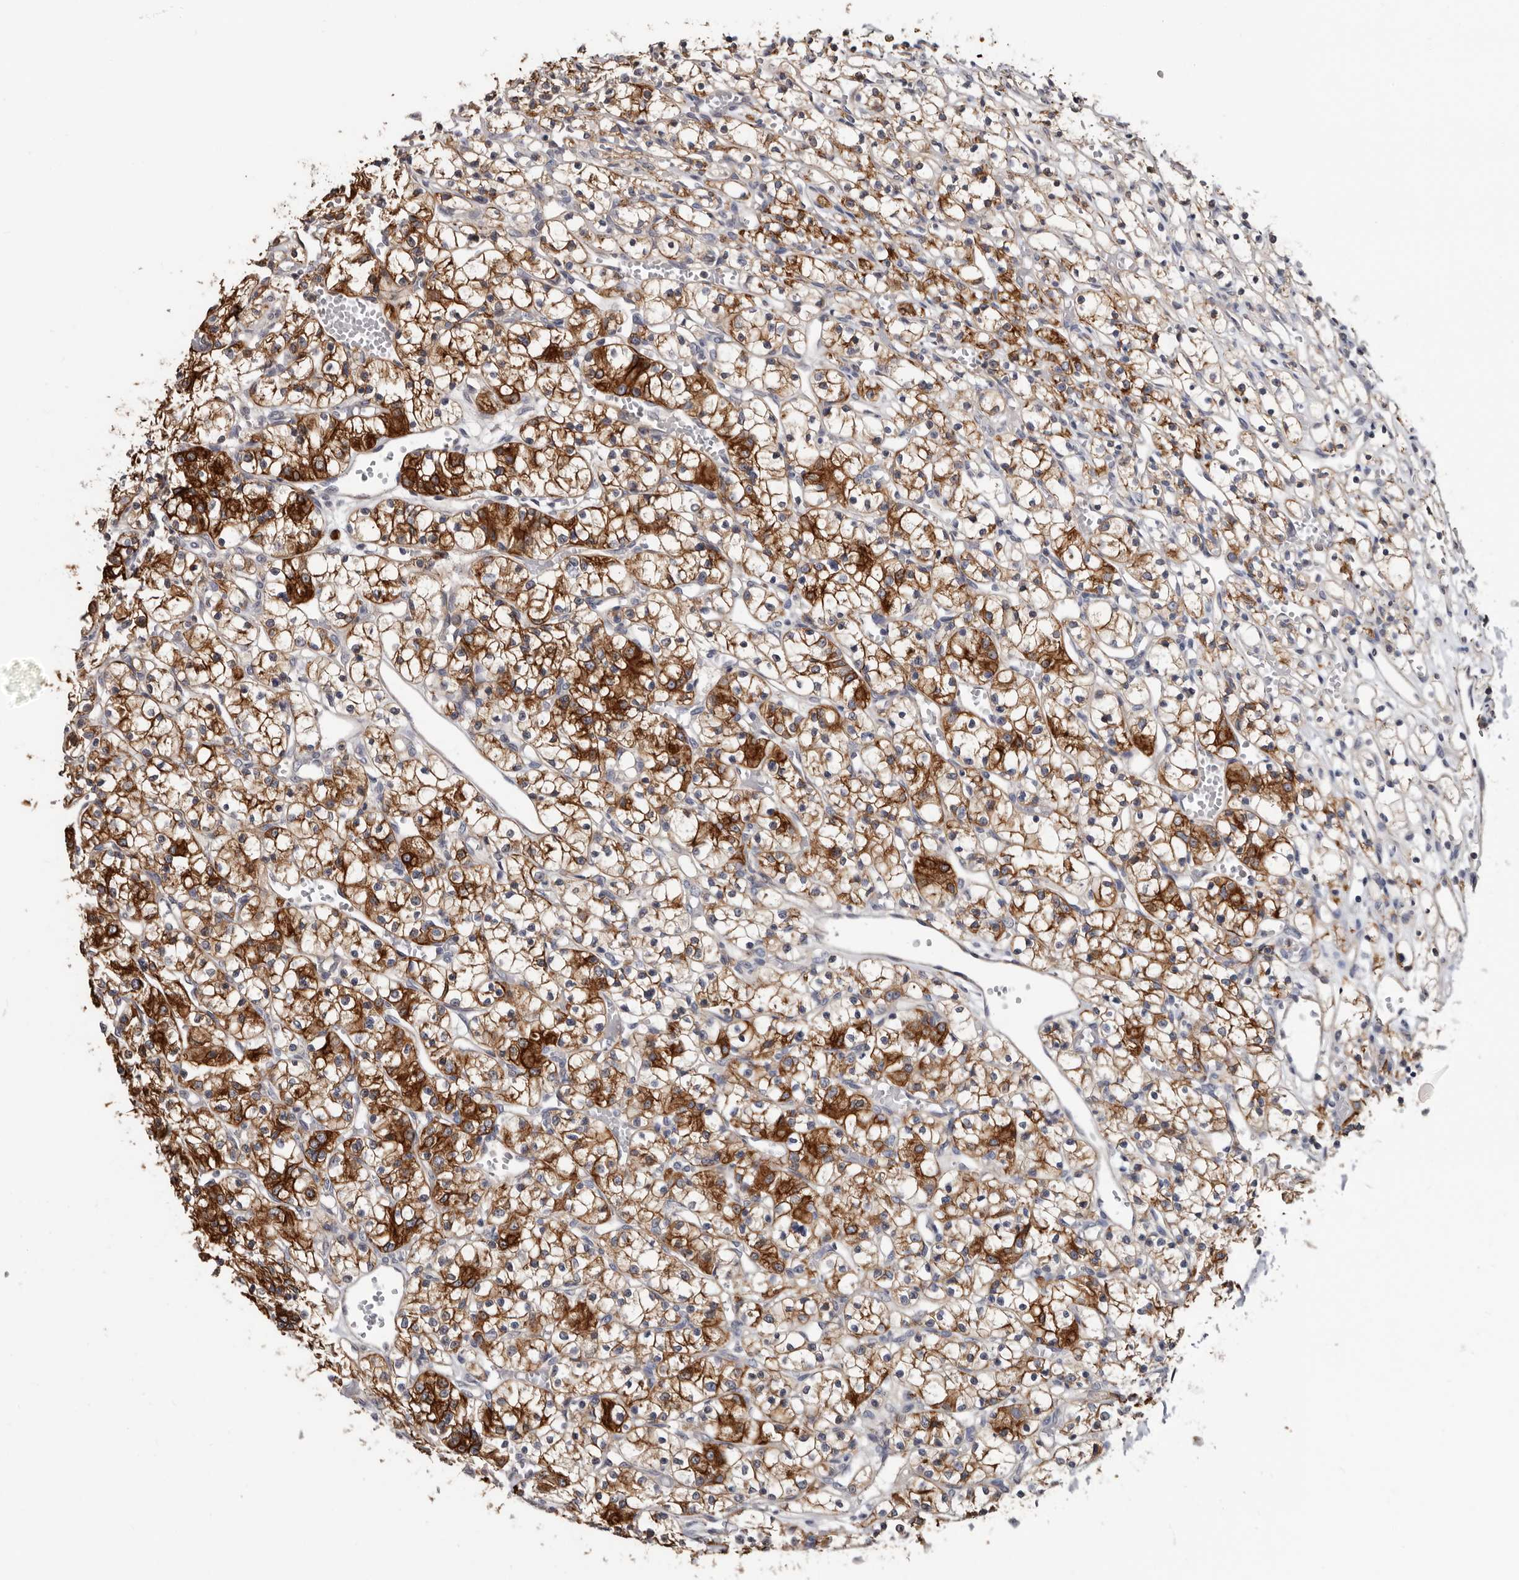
{"staining": {"intensity": "strong", "quantity": ">75%", "location": "cytoplasmic/membranous"}, "tissue": "renal cancer", "cell_type": "Tumor cells", "image_type": "cancer", "snomed": [{"axis": "morphology", "description": "Adenocarcinoma, NOS"}, {"axis": "topography", "description": "Kidney"}], "caption": "Strong cytoplasmic/membranous positivity is seen in approximately >75% of tumor cells in renal adenocarcinoma.", "gene": "MRPL18", "patient": {"sex": "female", "age": 59}}